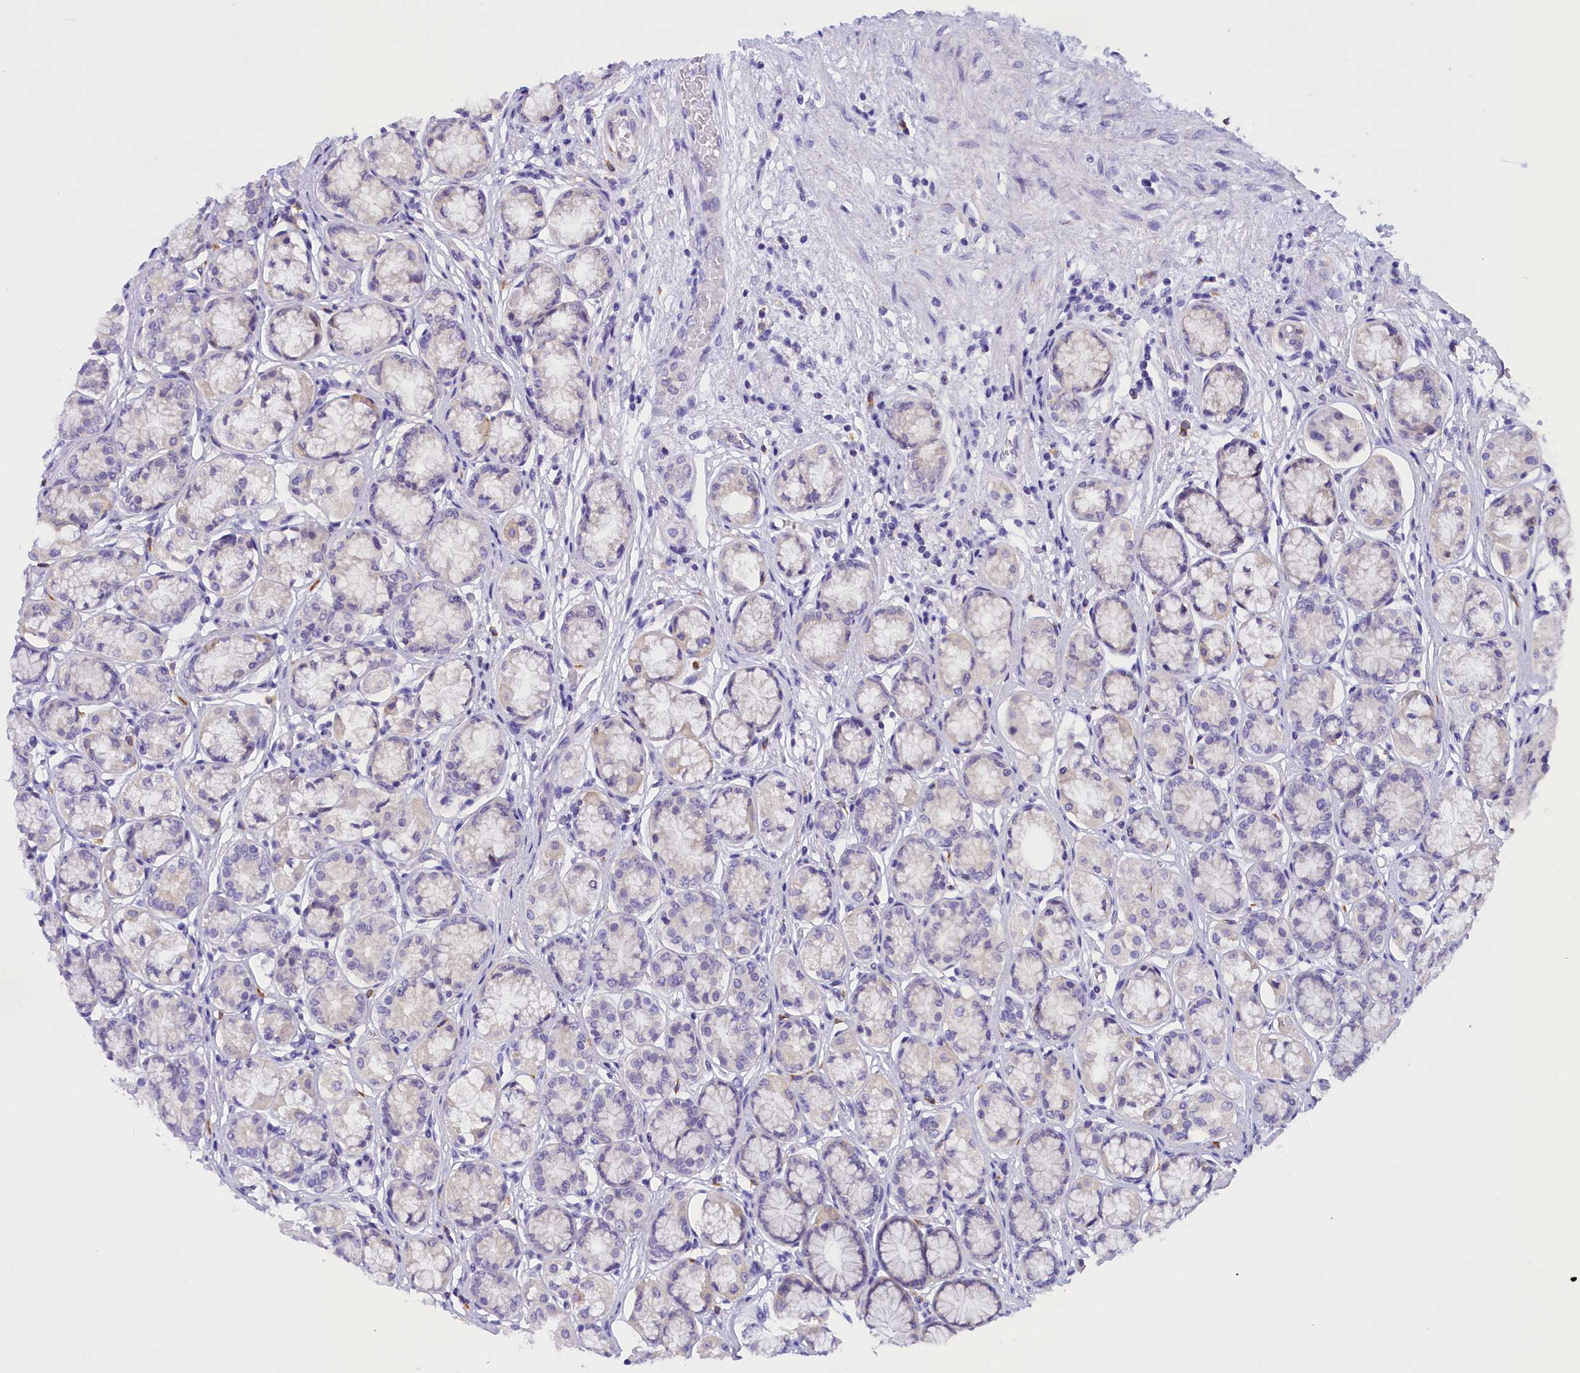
{"staining": {"intensity": "weak", "quantity": "25%-75%", "location": "cytoplasmic/membranous"}, "tissue": "stomach", "cell_type": "Glandular cells", "image_type": "normal", "snomed": [{"axis": "morphology", "description": "Normal tissue, NOS"}, {"axis": "morphology", "description": "Adenocarcinoma, NOS"}, {"axis": "morphology", "description": "Adenocarcinoma, High grade"}, {"axis": "topography", "description": "Stomach, upper"}, {"axis": "topography", "description": "Stomach"}], "caption": "High-magnification brightfield microscopy of unremarkable stomach stained with DAB (brown) and counterstained with hematoxylin (blue). glandular cells exhibit weak cytoplasmic/membranous positivity is identified in approximately25%-75% of cells. Immunohistochemistry (ihc) stains the protein in brown and the nuclei are stained blue.", "gene": "COL6A5", "patient": {"sex": "female", "age": 65}}